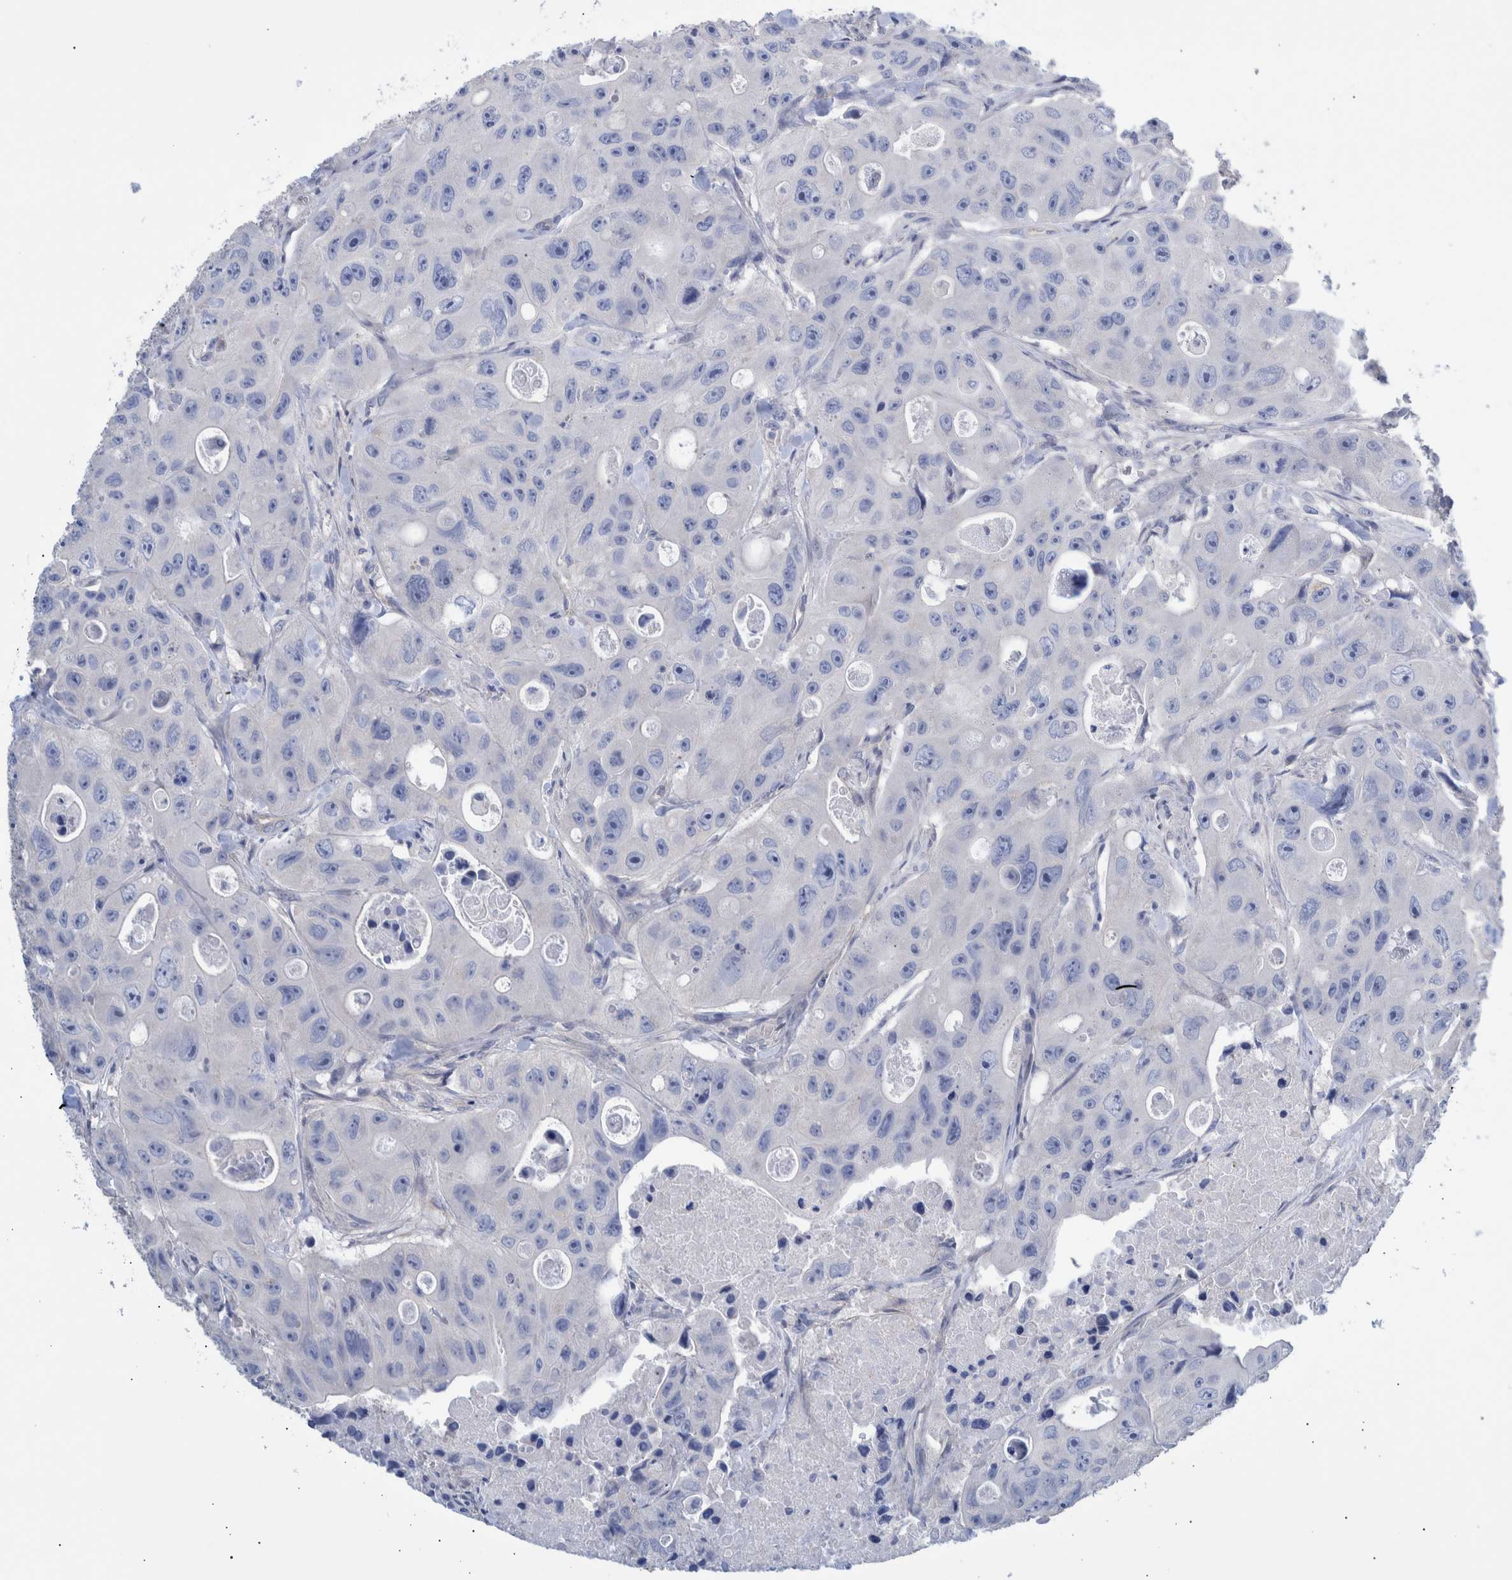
{"staining": {"intensity": "negative", "quantity": "none", "location": "none"}, "tissue": "colorectal cancer", "cell_type": "Tumor cells", "image_type": "cancer", "snomed": [{"axis": "morphology", "description": "Adenocarcinoma, NOS"}, {"axis": "topography", "description": "Colon"}], "caption": "Human colorectal adenocarcinoma stained for a protein using immunohistochemistry demonstrates no expression in tumor cells.", "gene": "PPP3CC", "patient": {"sex": "female", "age": 46}}